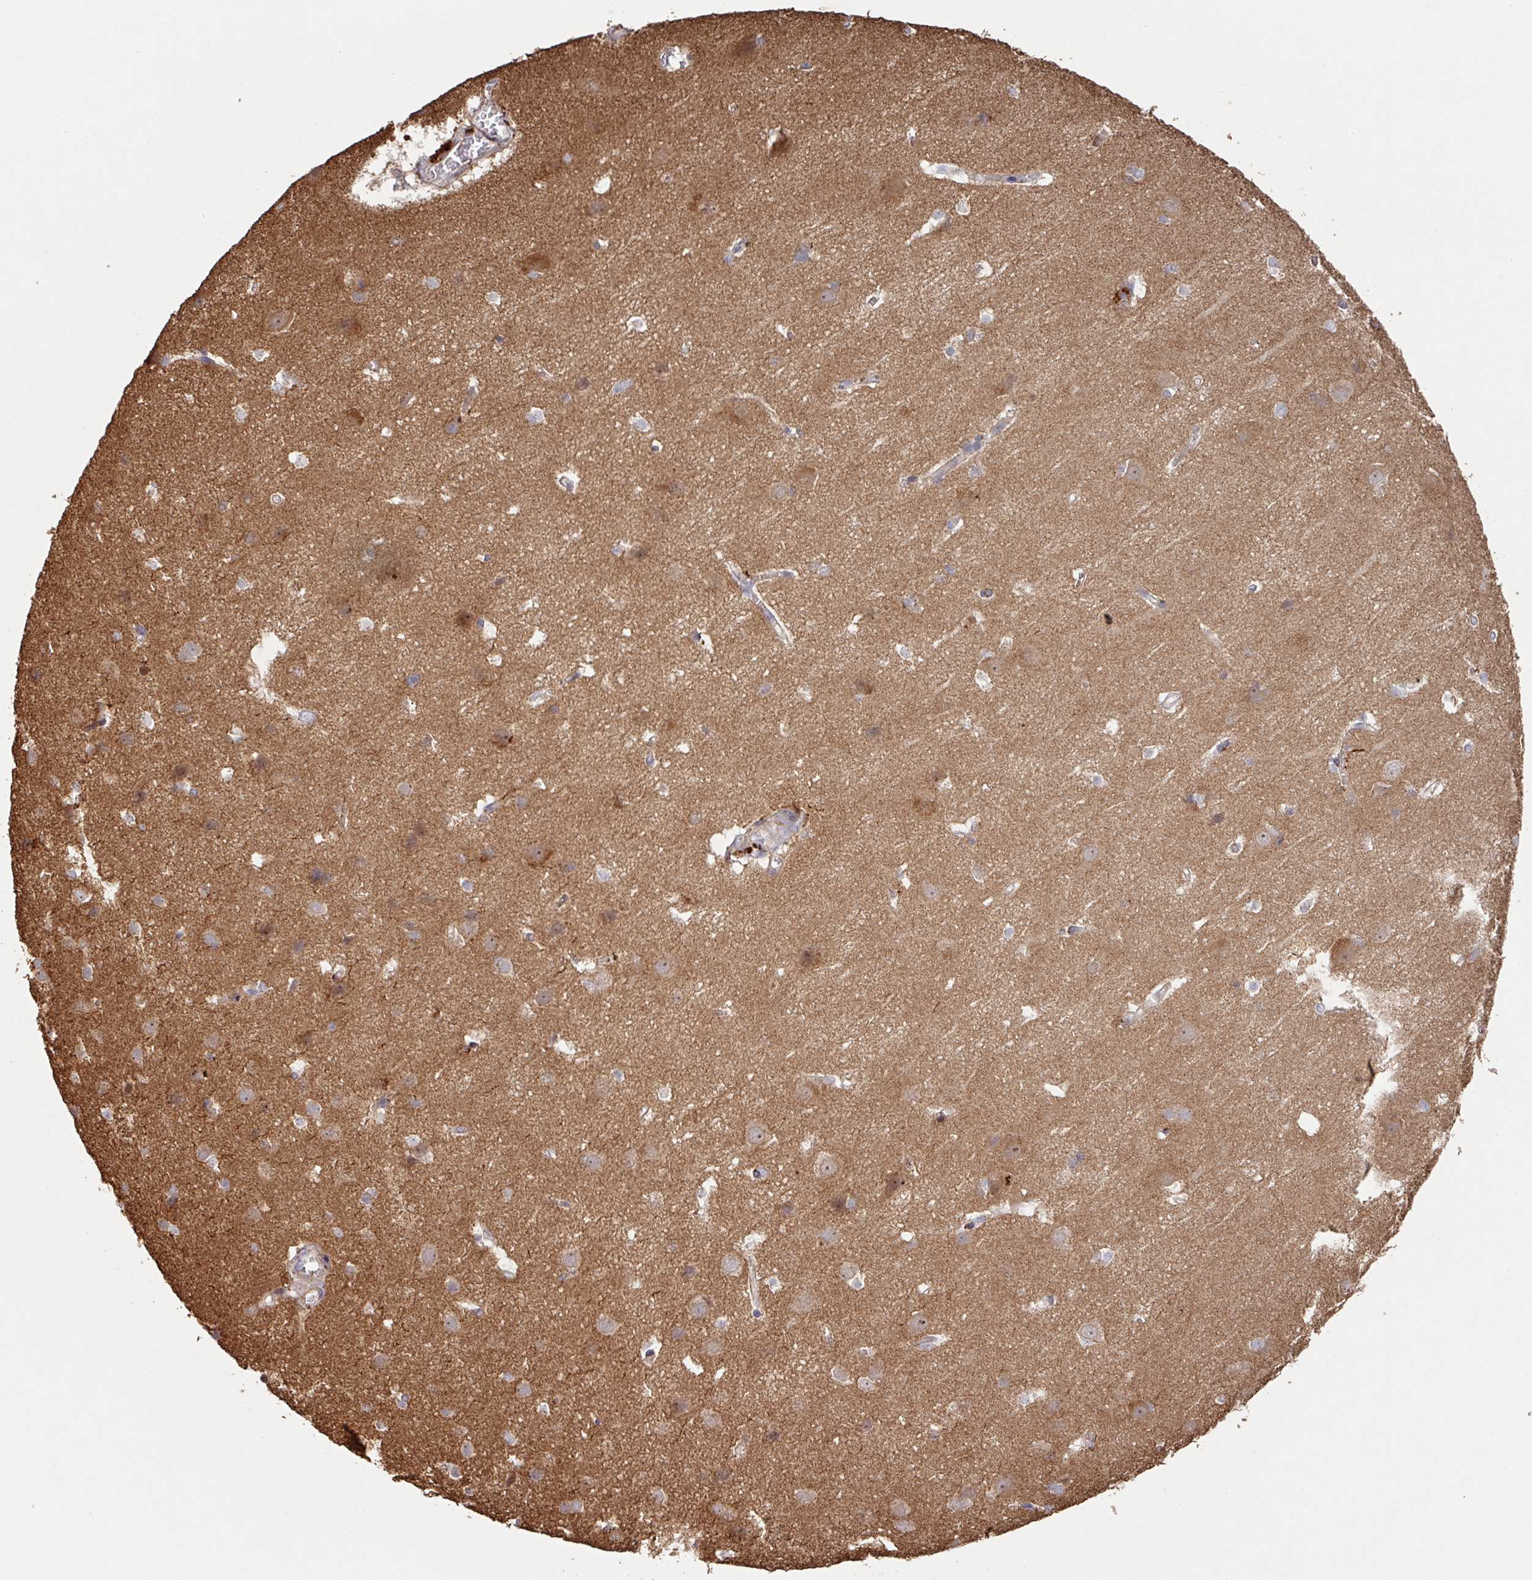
{"staining": {"intensity": "weak", "quantity": ">75%", "location": "cytoplasmic/membranous"}, "tissue": "cerebral cortex", "cell_type": "Endothelial cells", "image_type": "normal", "snomed": [{"axis": "morphology", "description": "Normal tissue, NOS"}, {"axis": "topography", "description": "Cerebral cortex"}], "caption": "High-magnification brightfield microscopy of unremarkable cerebral cortex stained with DAB (brown) and counterstained with hematoxylin (blue). endothelial cells exhibit weak cytoplasmic/membranous expression is seen in approximately>75% of cells. The staining was performed using DAB (3,3'-diaminobenzidine) to visualize the protein expression in brown, while the nuclei were stained in blue with hematoxylin (Magnification: 20x).", "gene": "TRIM14", "patient": {"sex": "male", "age": 37}}